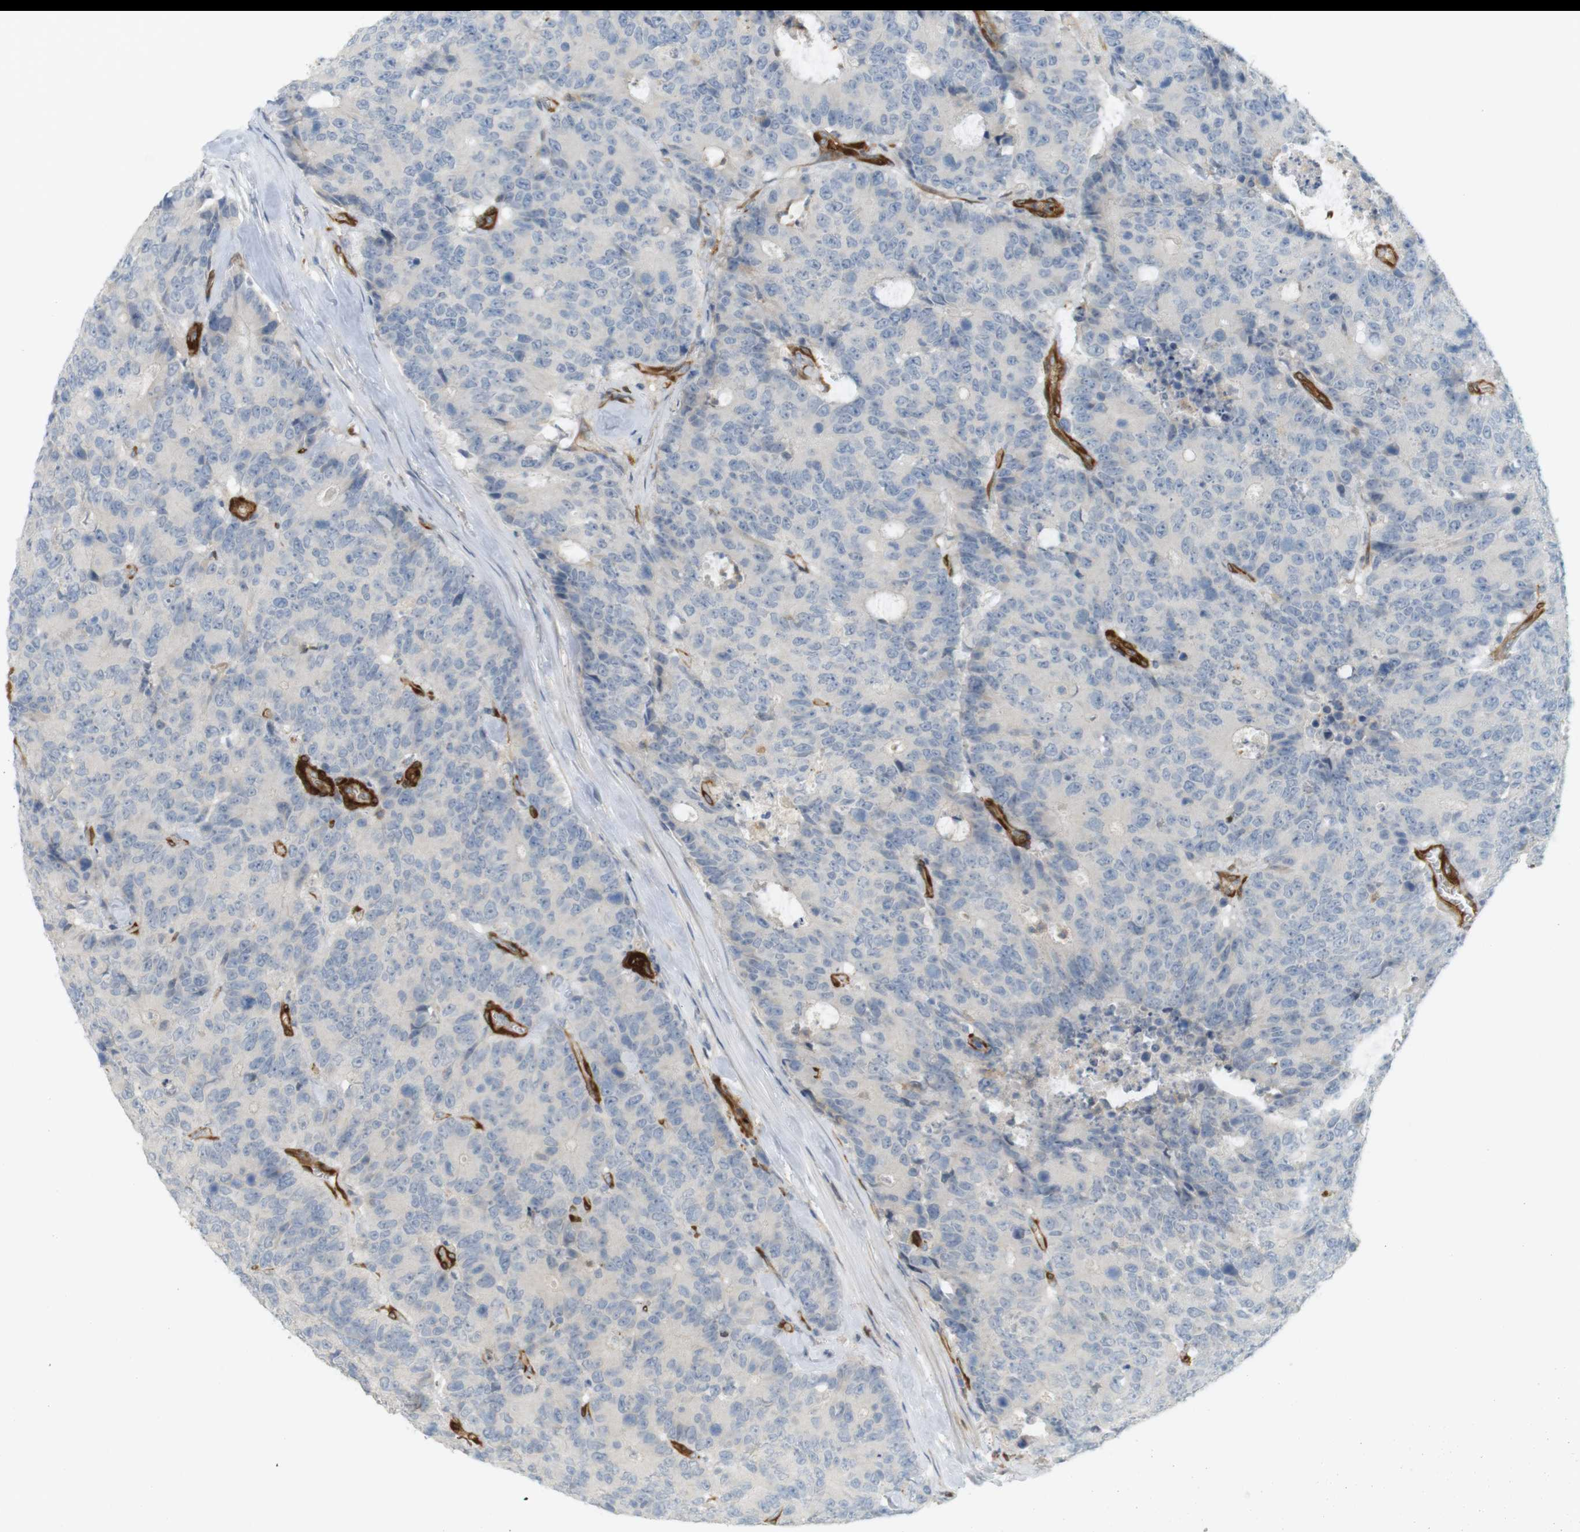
{"staining": {"intensity": "negative", "quantity": "none", "location": "none"}, "tissue": "colorectal cancer", "cell_type": "Tumor cells", "image_type": "cancer", "snomed": [{"axis": "morphology", "description": "Adenocarcinoma, NOS"}, {"axis": "topography", "description": "Colon"}], "caption": "Micrograph shows no significant protein expression in tumor cells of adenocarcinoma (colorectal).", "gene": "PDE3A", "patient": {"sex": "female", "age": 86}}